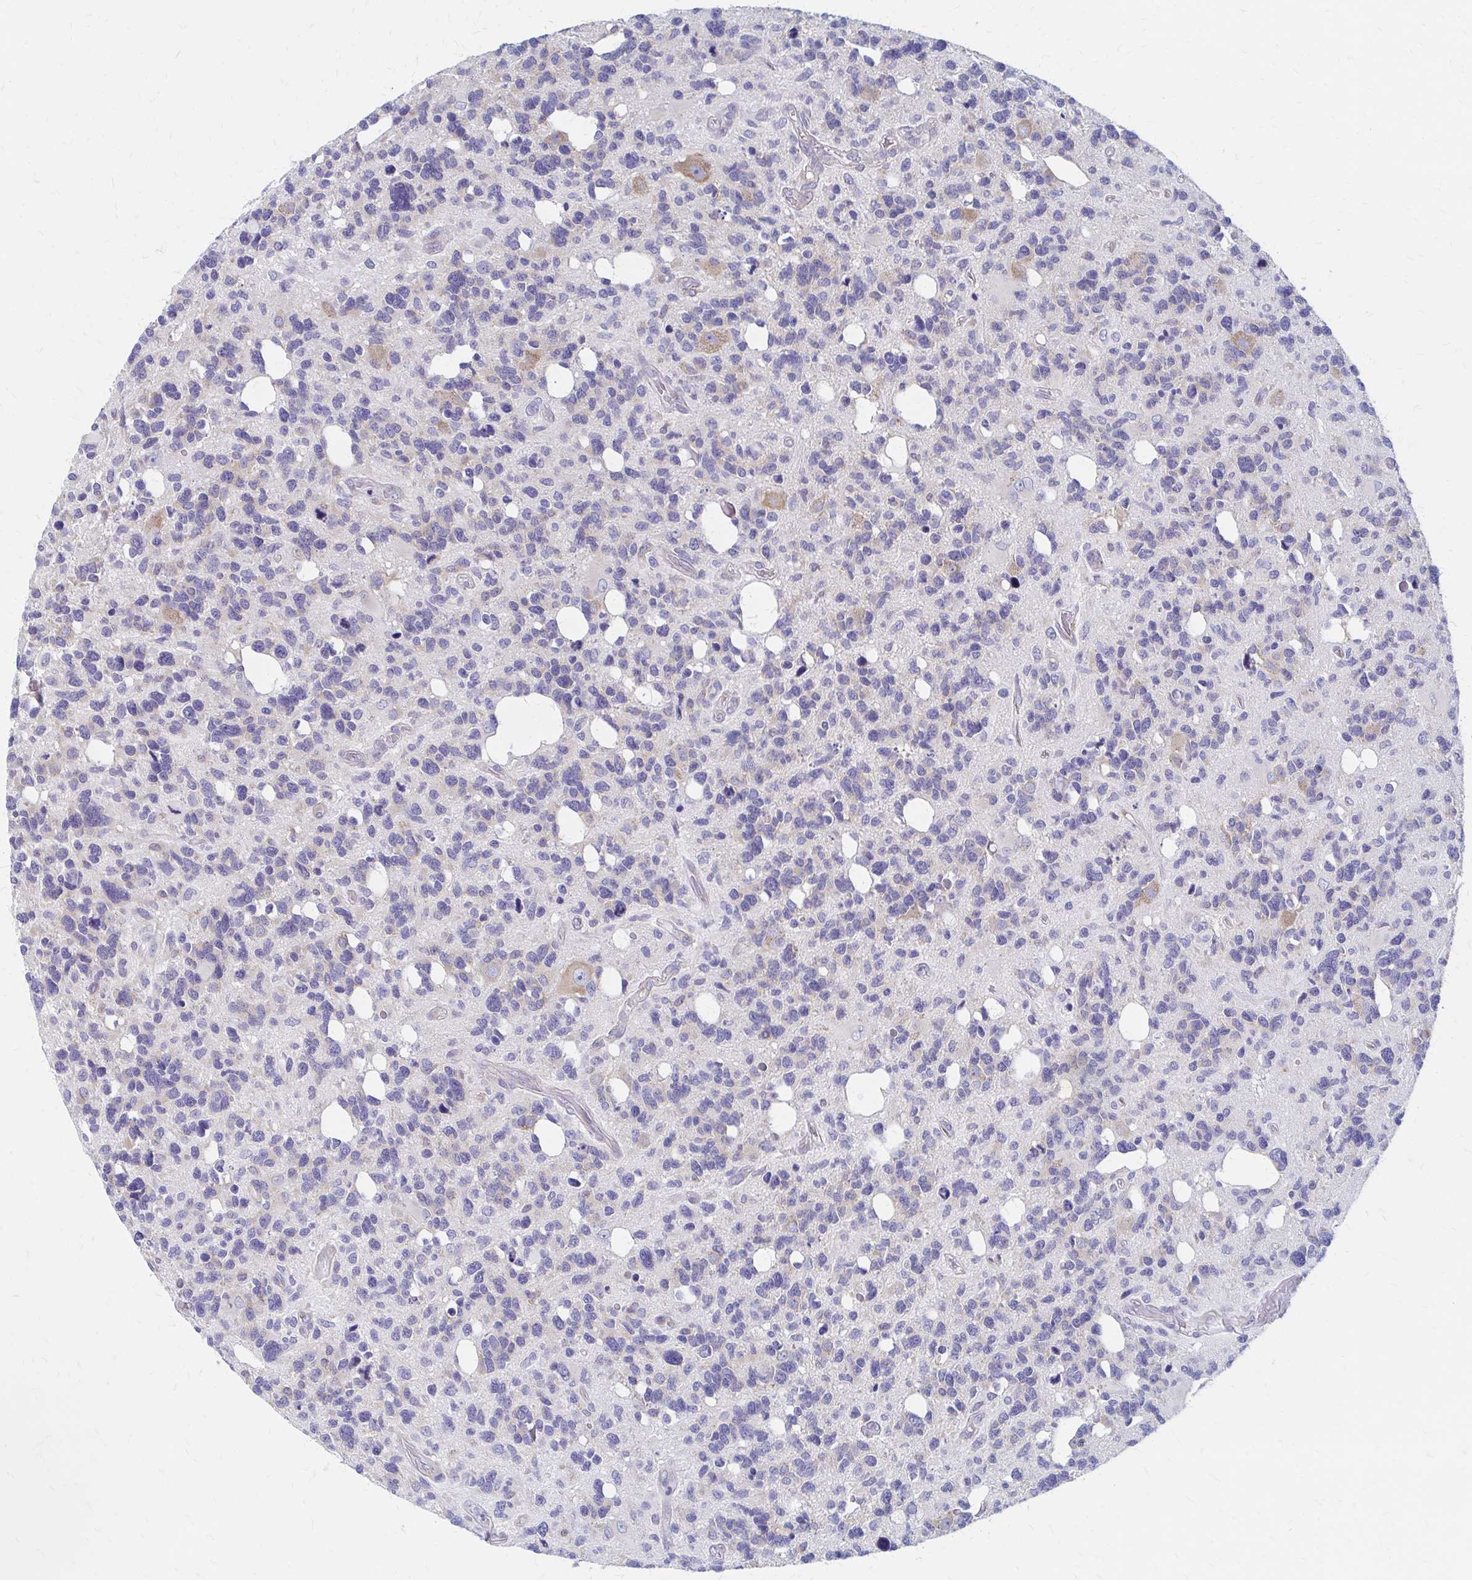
{"staining": {"intensity": "negative", "quantity": "none", "location": "none"}, "tissue": "glioma", "cell_type": "Tumor cells", "image_type": "cancer", "snomed": [{"axis": "morphology", "description": "Glioma, malignant, High grade"}, {"axis": "topography", "description": "Brain"}], "caption": "High power microscopy micrograph of an IHC photomicrograph of glioma, revealing no significant expression in tumor cells. Nuclei are stained in blue.", "gene": "RPL27A", "patient": {"sex": "male", "age": 49}}